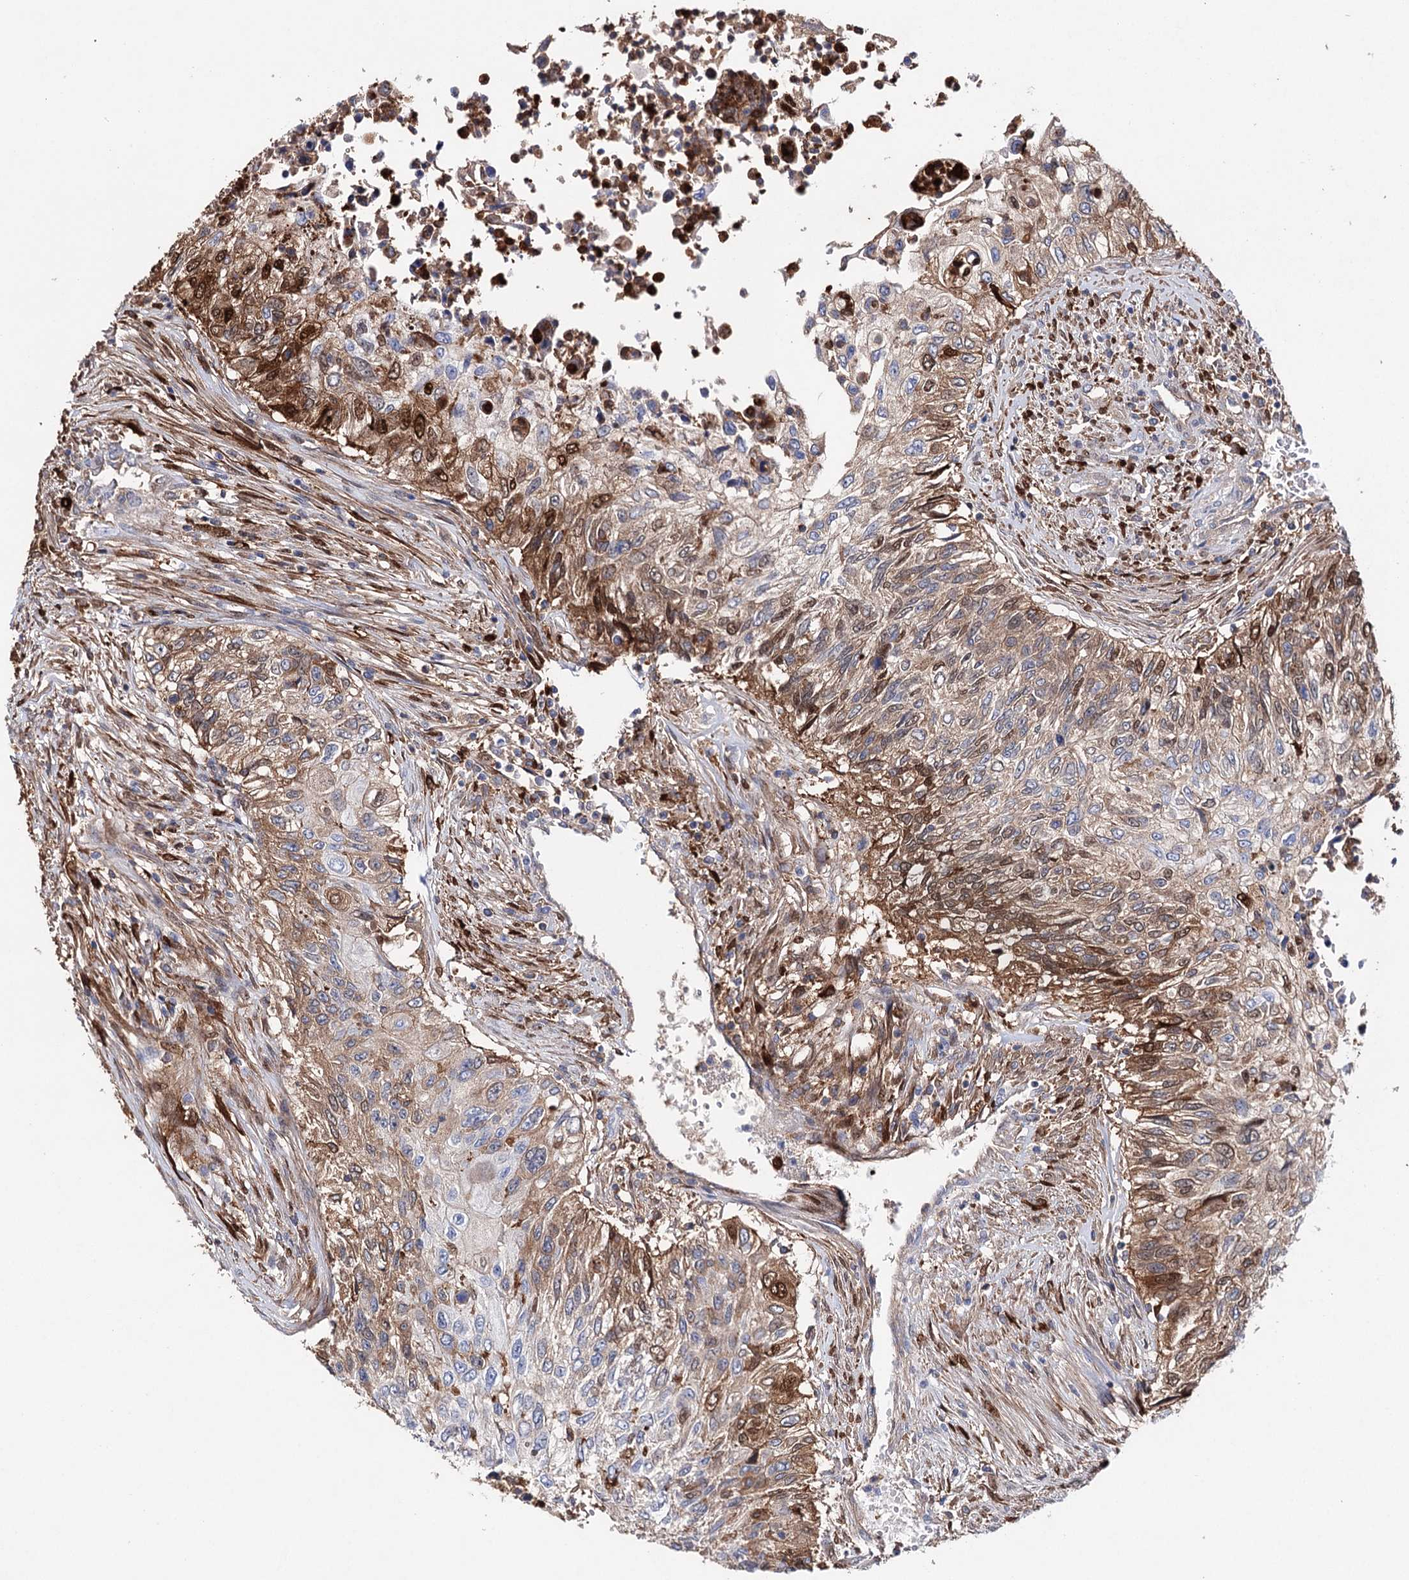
{"staining": {"intensity": "strong", "quantity": "25%-75%", "location": "cytoplasmic/membranous,nuclear"}, "tissue": "urothelial cancer", "cell_type": "Tumor cells", "image_type": "cancer", "snomed": [{"axis": "morphology", "description": "Urothelial carcinoma, High grade"}, {"axis": "topography", "description": "Urinary bladder"}], "caption": "Urothelial cancer was stained to show a protein in brown. There is high levels of strong cytoplasmic/membranous and nuclear staining in about 25%-75% of tumor cells.", "gene": "CFAP46", "patient": {"sex": "female", "age": 60}}